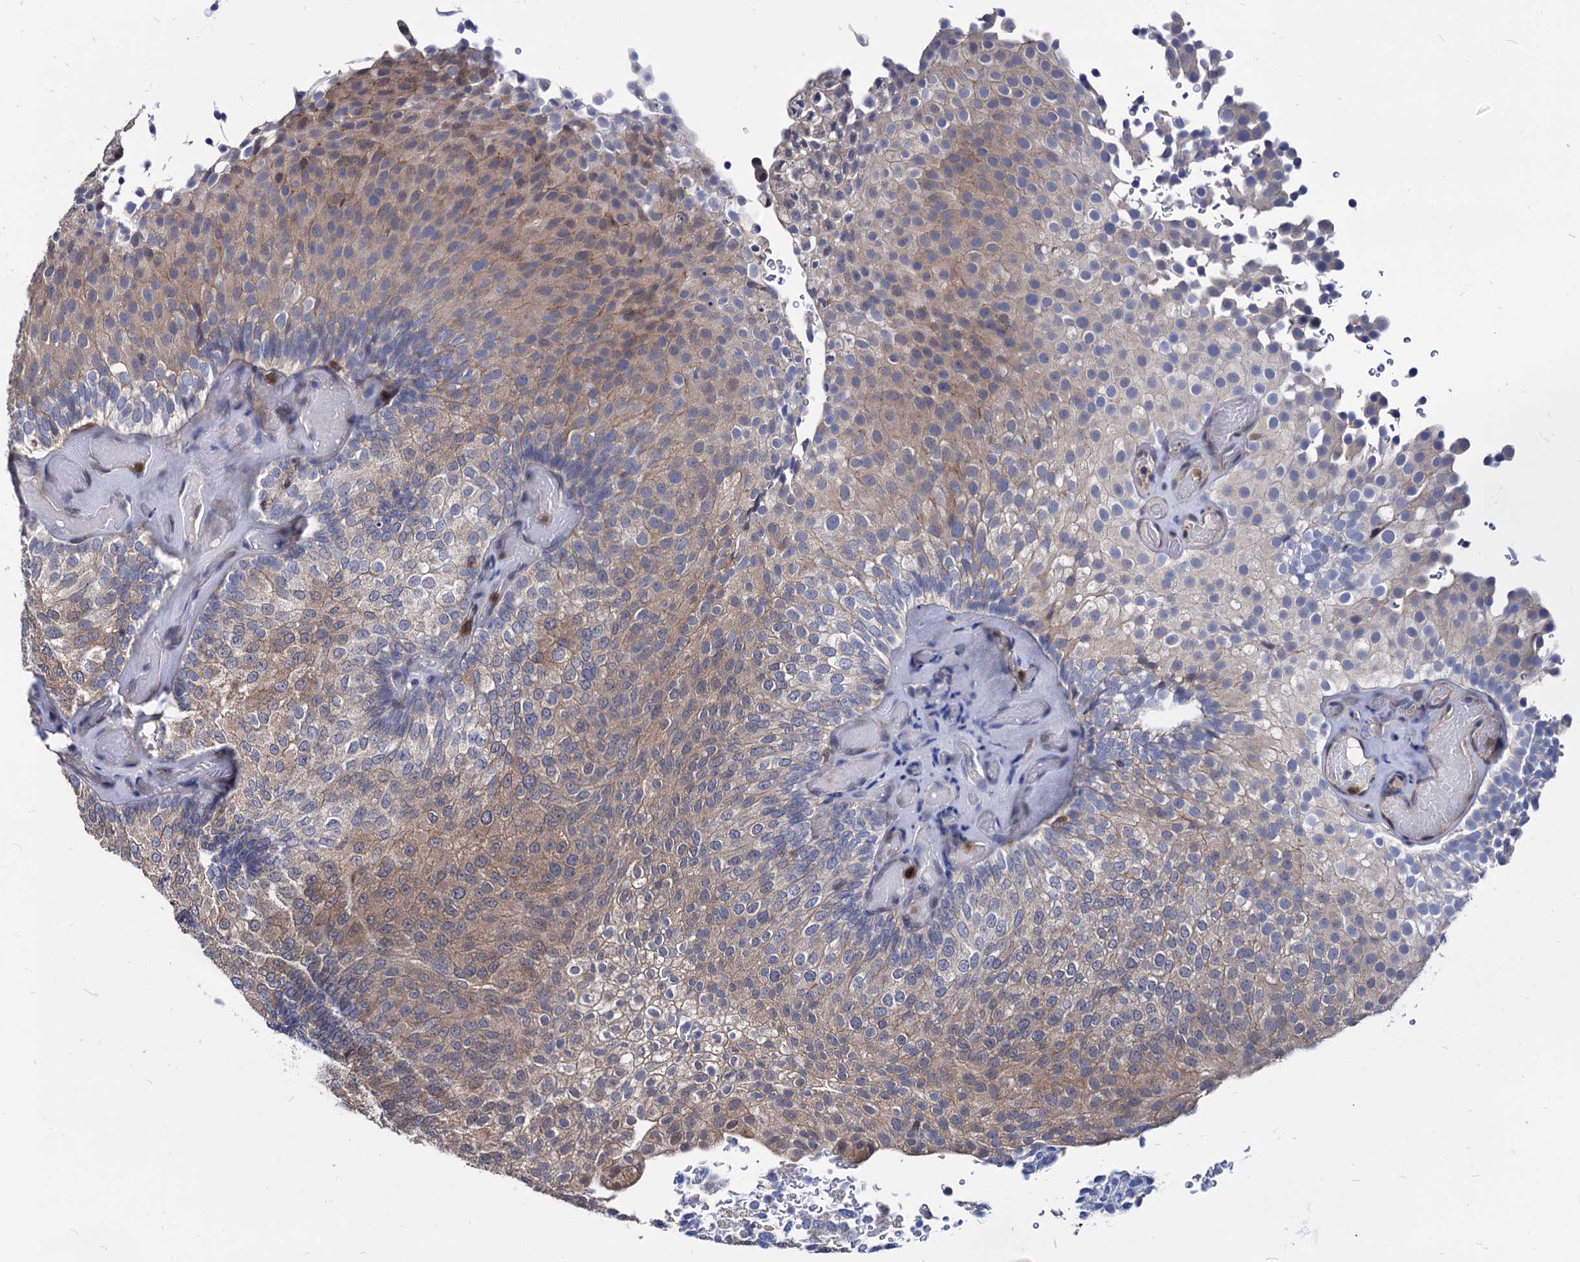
{"staining": {"intensity": "weak", "quantity": ">75%", "location": "cytoplasmic/membranous"}, "tissue": "urothelial cancer", "cell_type": "Tumor cells", "image_type": "cancer", "snomed": [{"axis": "morphology", "description": "Urothelial carcinoma, Low grade"}, {"axis": "topography", "description": "Urinary bladder"}], "caption": "Immunohistochemical staining of urothelial cancer shows low levels of weak cytoplasmic/membranous positivity in approximately >75% of tumor cells.", "gene": "CPPED1", "patient": {"sex": "male", "age": 78}}